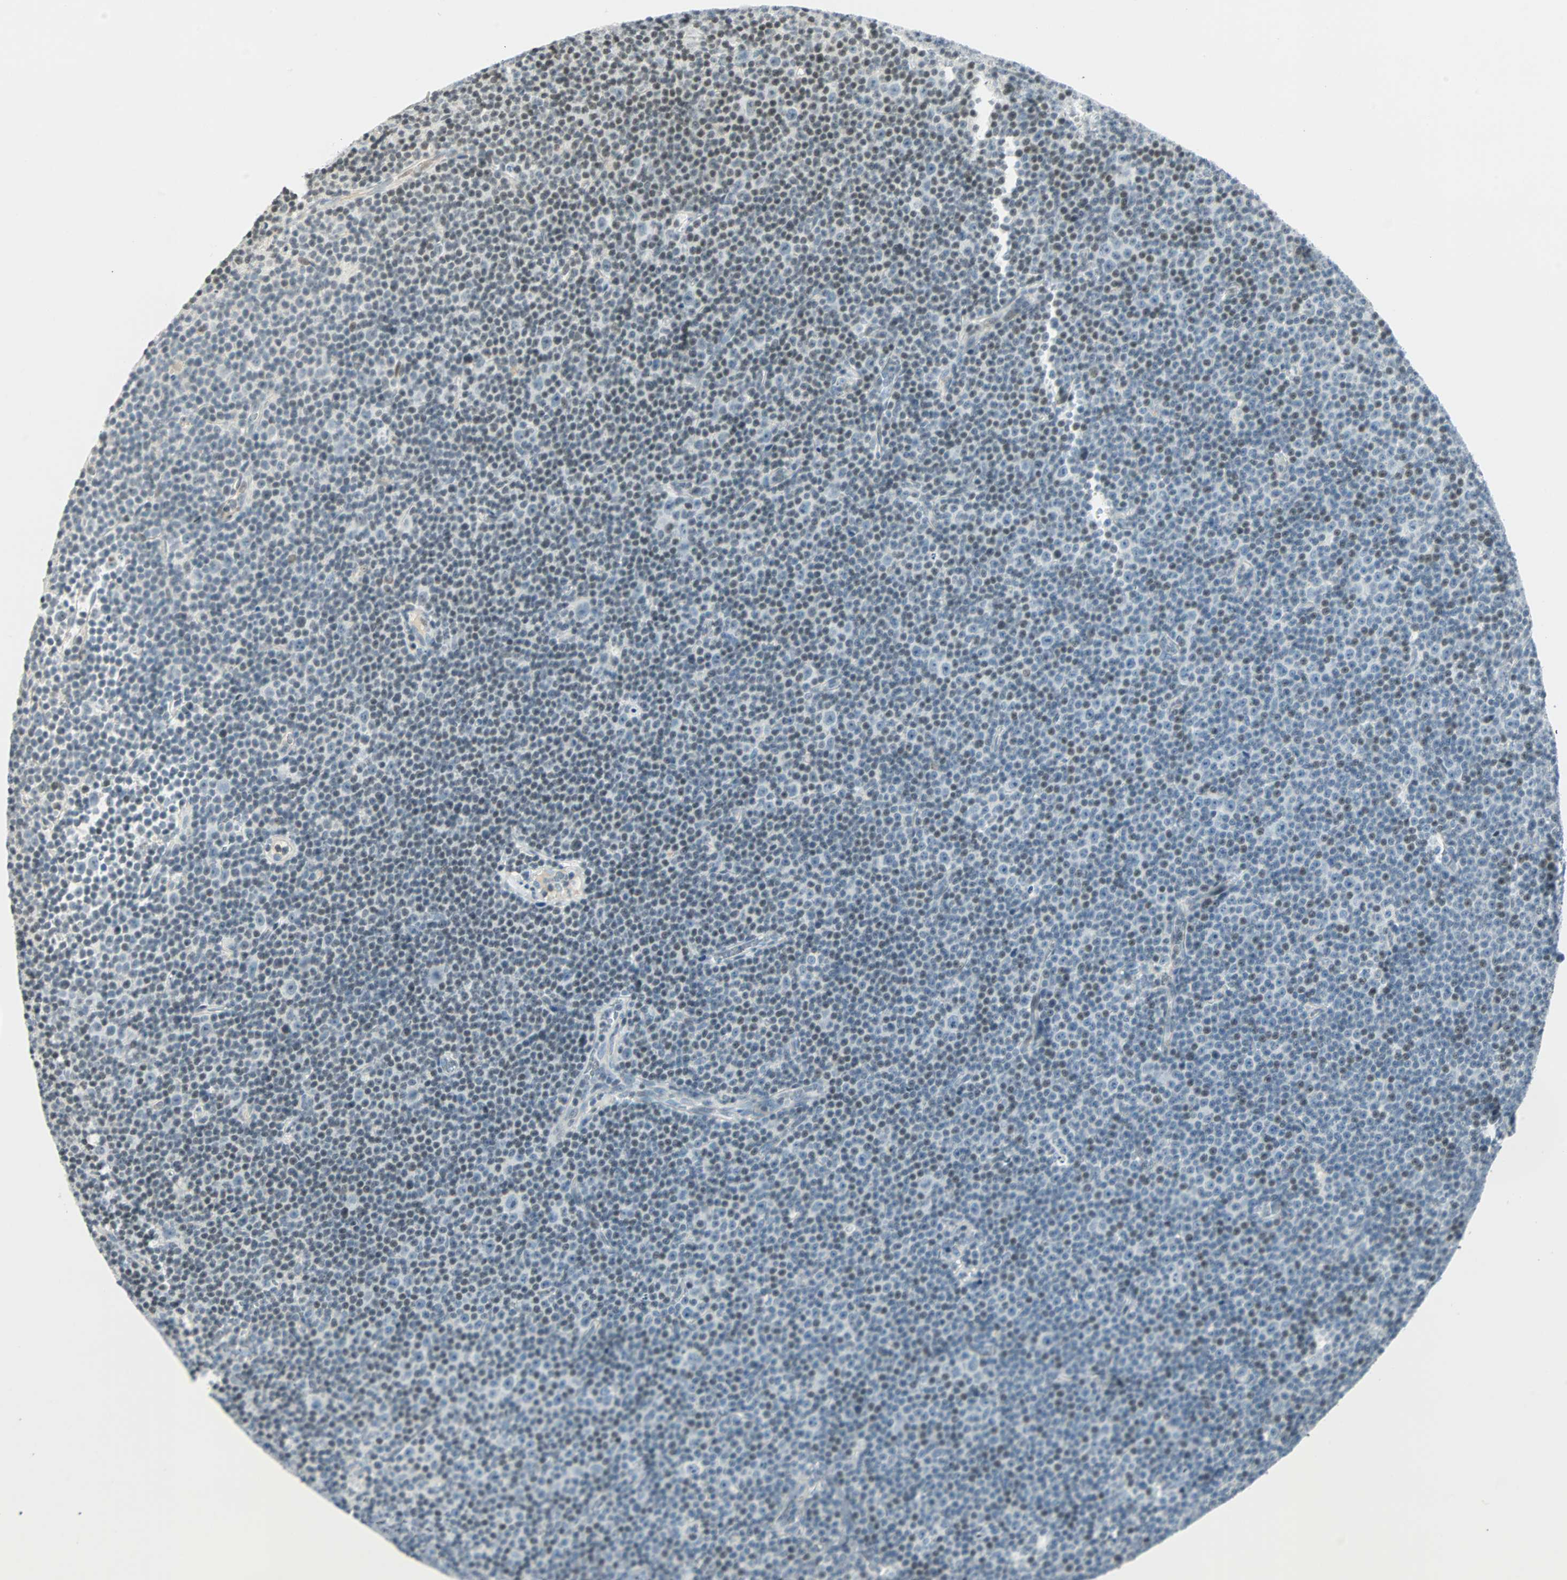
{"staining": {"intensity": "weak", "quantity": "<25%", "location": "nuclear"}, "tissue": "lymphoma", "cell_type": "Tumor cells", "image_type": "cancer", "snomed": [{"axis": "morphology", "description": "Malignant lymphoma, non-Hodgkin's type, Low grade"}, {"axis": "topography", "description": "Lymph node"}], "caption": "Tumor cells show no significant protein expression in malignant lymphoma, non-Hodgkin's type (low-grade).", "gene": "SMAD3", "patient": {"sex": "female", "age": 67}}